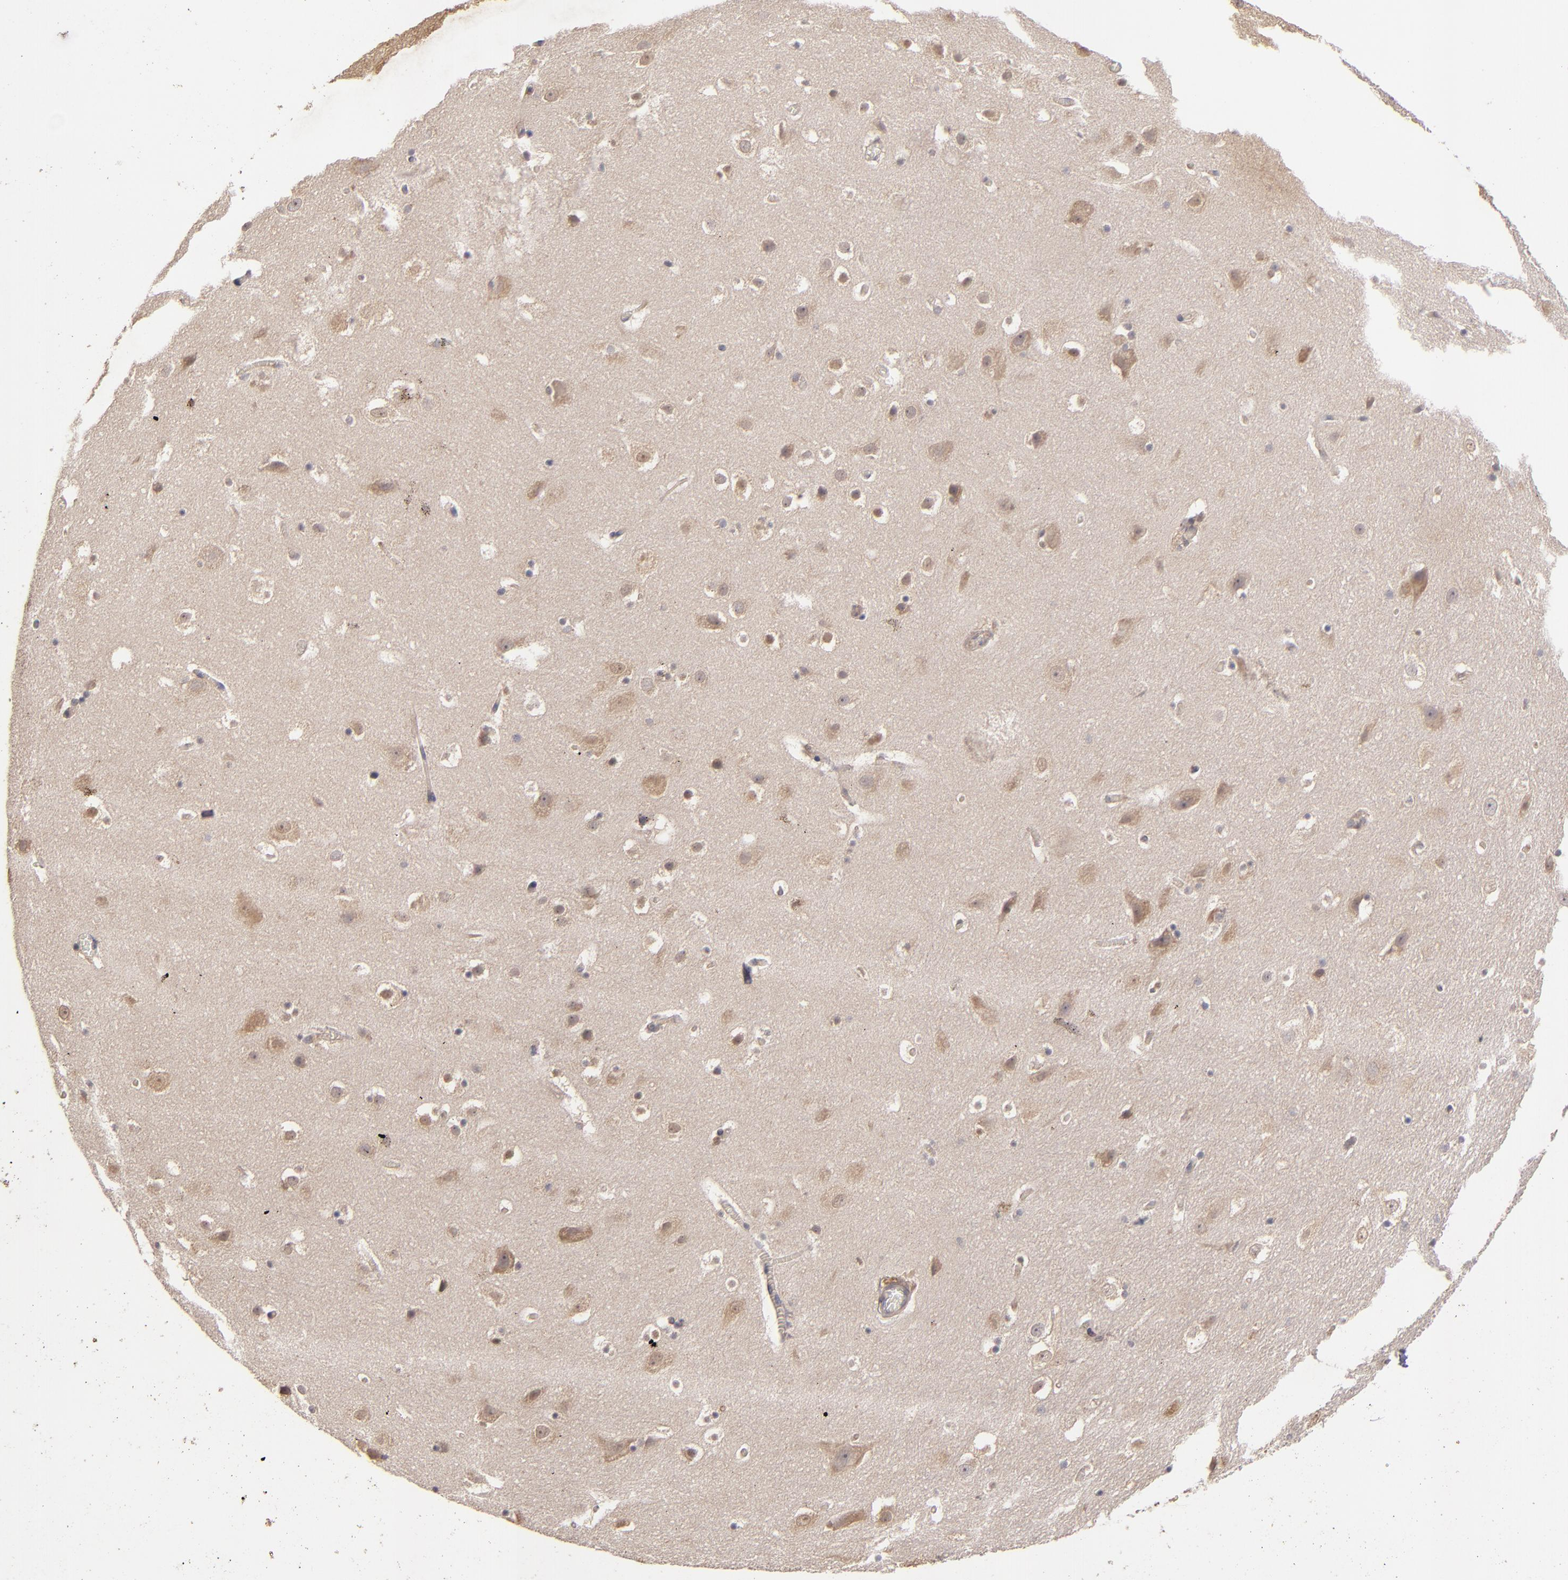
{"staining": {"intensity": "negative", "quantity": "none", "location": "none"}, "tissue": "hippocampus", "cell_type": "Glial cells", "image_type": "normal", "snomed": [{"axis": "morphology", "description": "Normal tissue, NOS"}, {"axis": "topography", "description": "Hippocampus"}], "caption": "Immunohistochemistry (IHC) photomicrograph of benign human hippocampus stained for a protein (brown), which exhibits no expression in glial cells. (Brightfield microscopy of DAB (3,3'-diaminobenzidine) IHC at high magnification).", "gene": "UPF3B", "patient": {"sex": "male", "age": 45}}